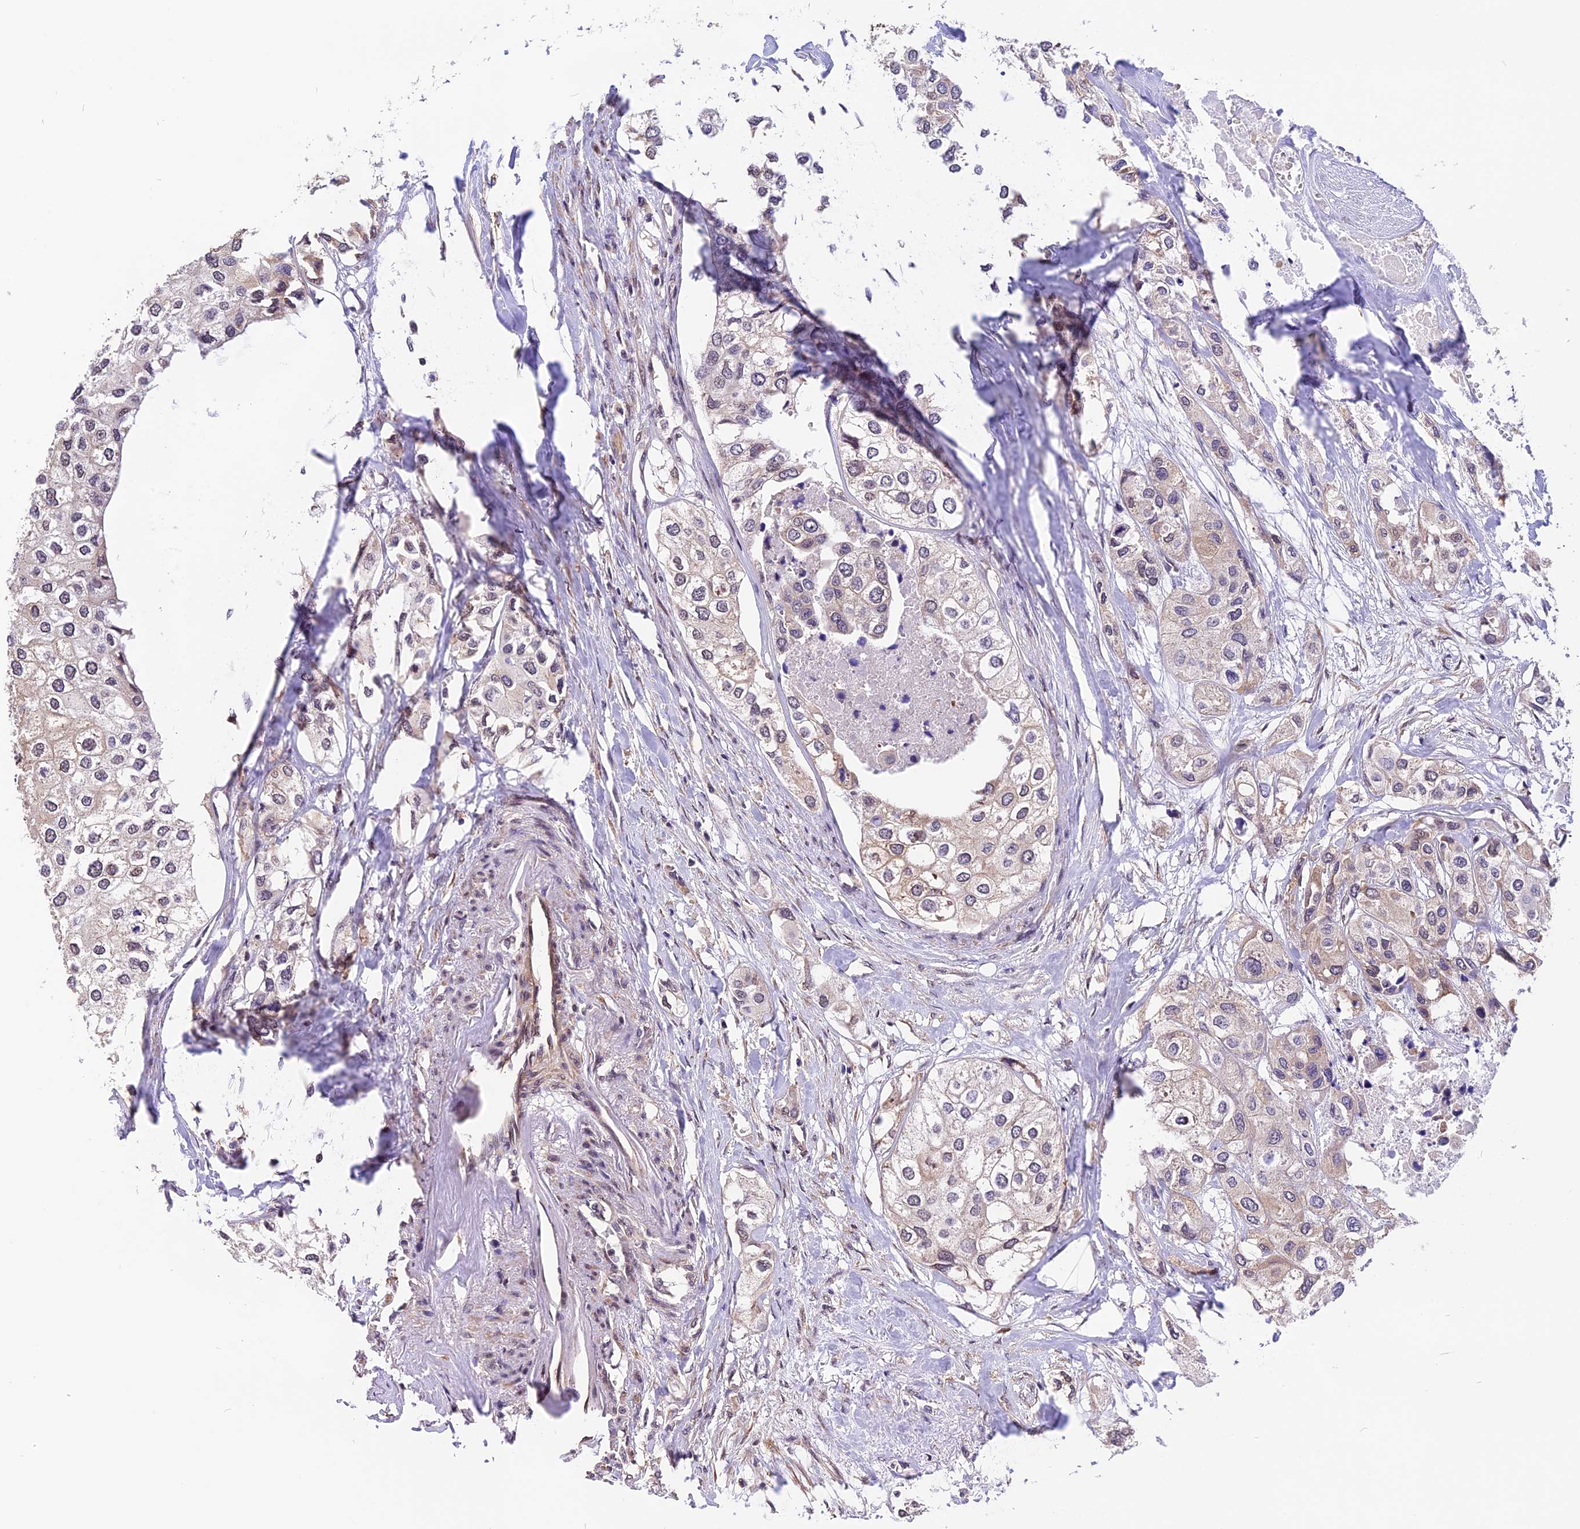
{"staining": {"intensity": "negative", "quantity": "none", "location": "none"}, "tissue": "urothelial cancer", "cell_type": "Tumor cells", "image_type": "cancer", "snomed": [{"axis": "morphology", "description": "Urothelial carcinoma, High grade"}, {"axis": "topography", "description": "Urinary bladder"}], "caption": "A high-resolution micrograph shows immunohistochemistry staining of urothelial cancer, which demonstrates no significant staining in tumor cells.", "gene": "ZC3H4", "patient": {"sex": "male", "age": 64}}